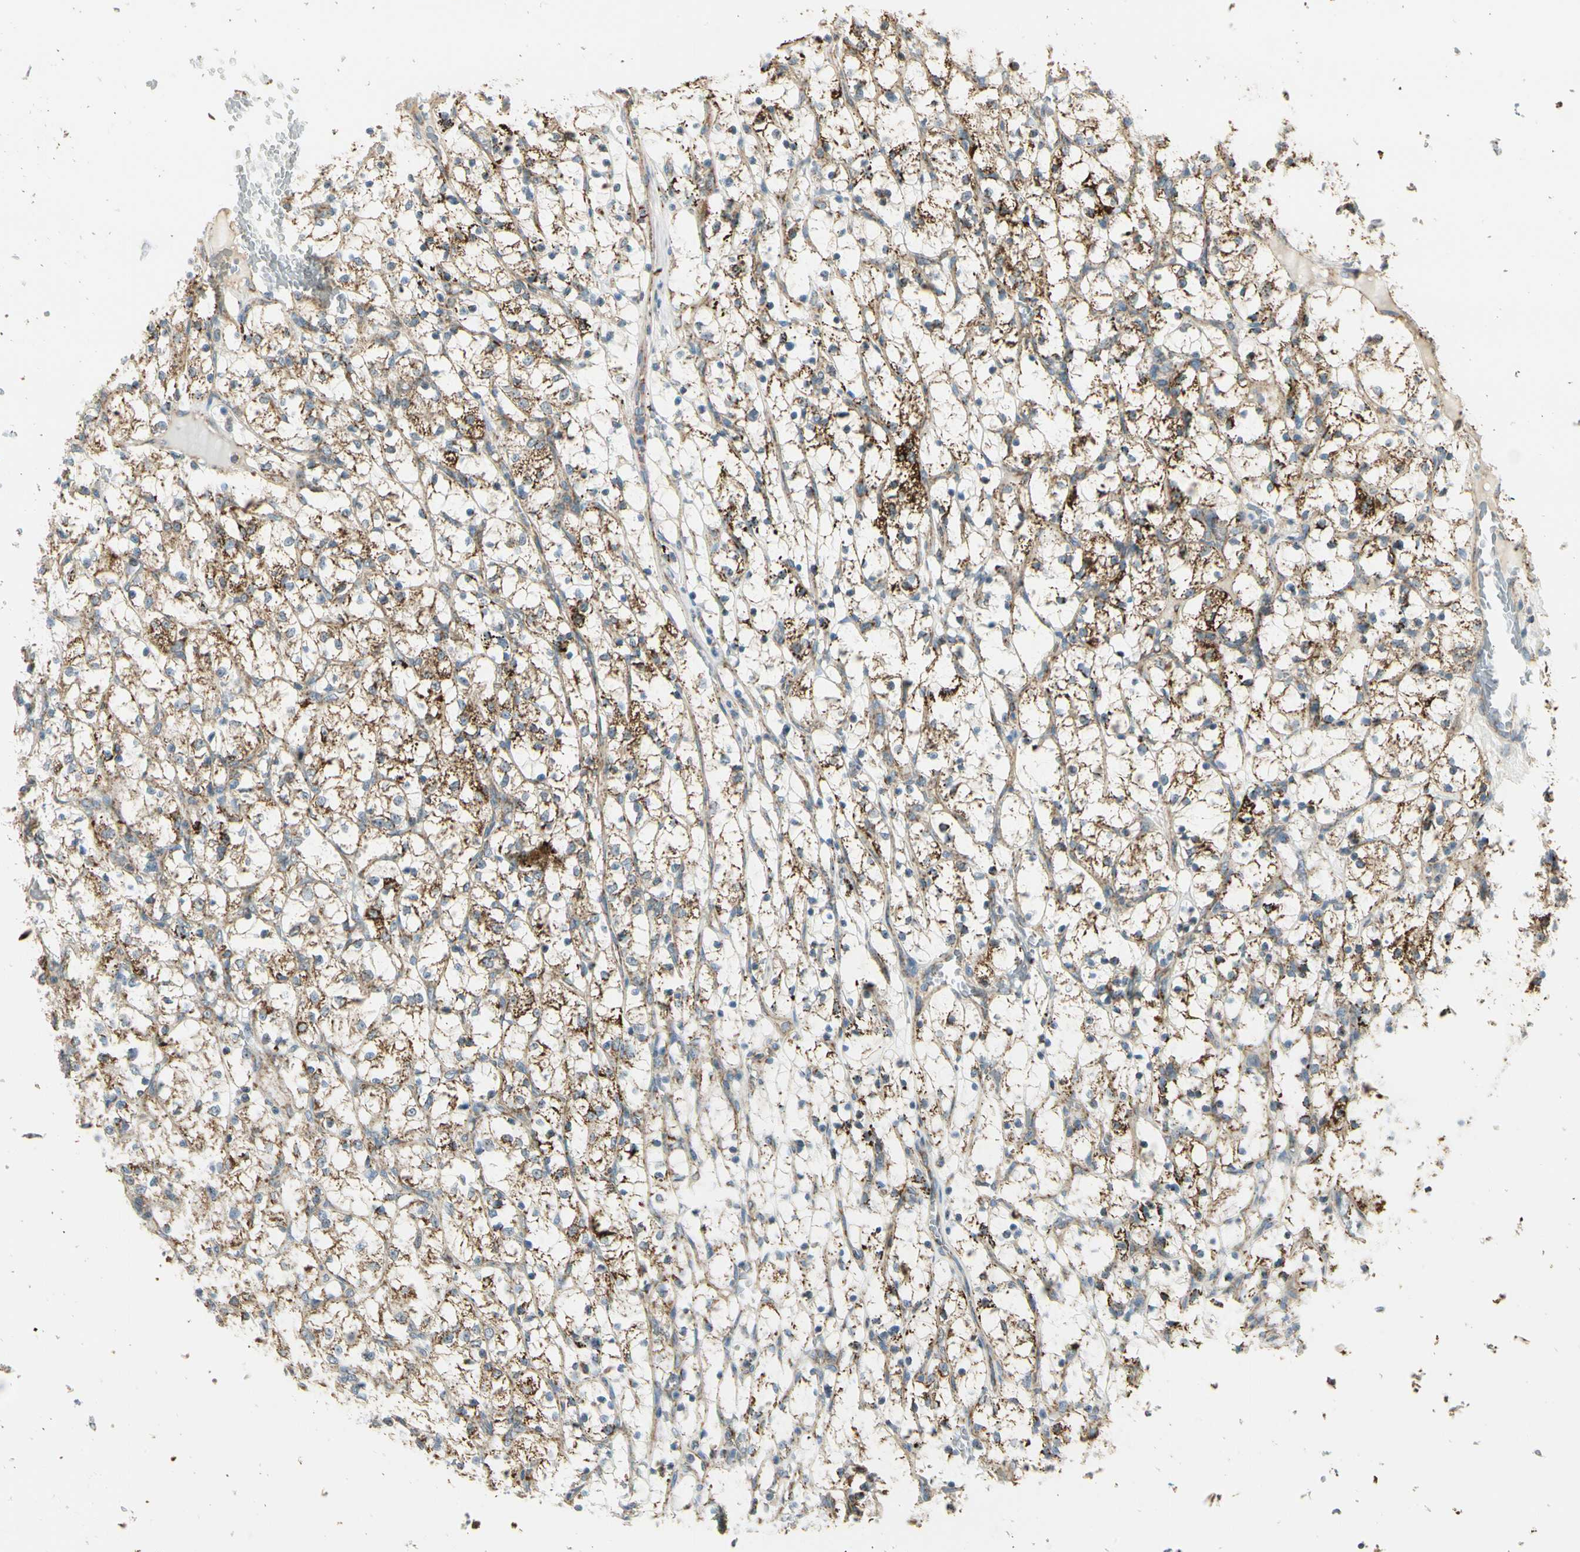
{"staining": {"intensity": "strong", "quantity": "25%-75%", "location": "cytoplasmic/membranous"}, "tissue": "renal cancer", "cell_type": "Tumor cells", "image_type": "cancer", "snomed": [{"axis": "morphology", "description": "Adenocarcinoma, NOS"}, {"axis": "topography", "description": "Kidney"}], "caption": "Immunohistochemical staining of human adenocarcinoma (renal) exhibits high levels of strong cytoplasmic/membranous positivity in about 25%-75% of tumor cells. (Brightfield microscopy of DAB IHC at high magnification).", "gene": "EPHB3", "patient": {"sex": "female", "age": 69}}